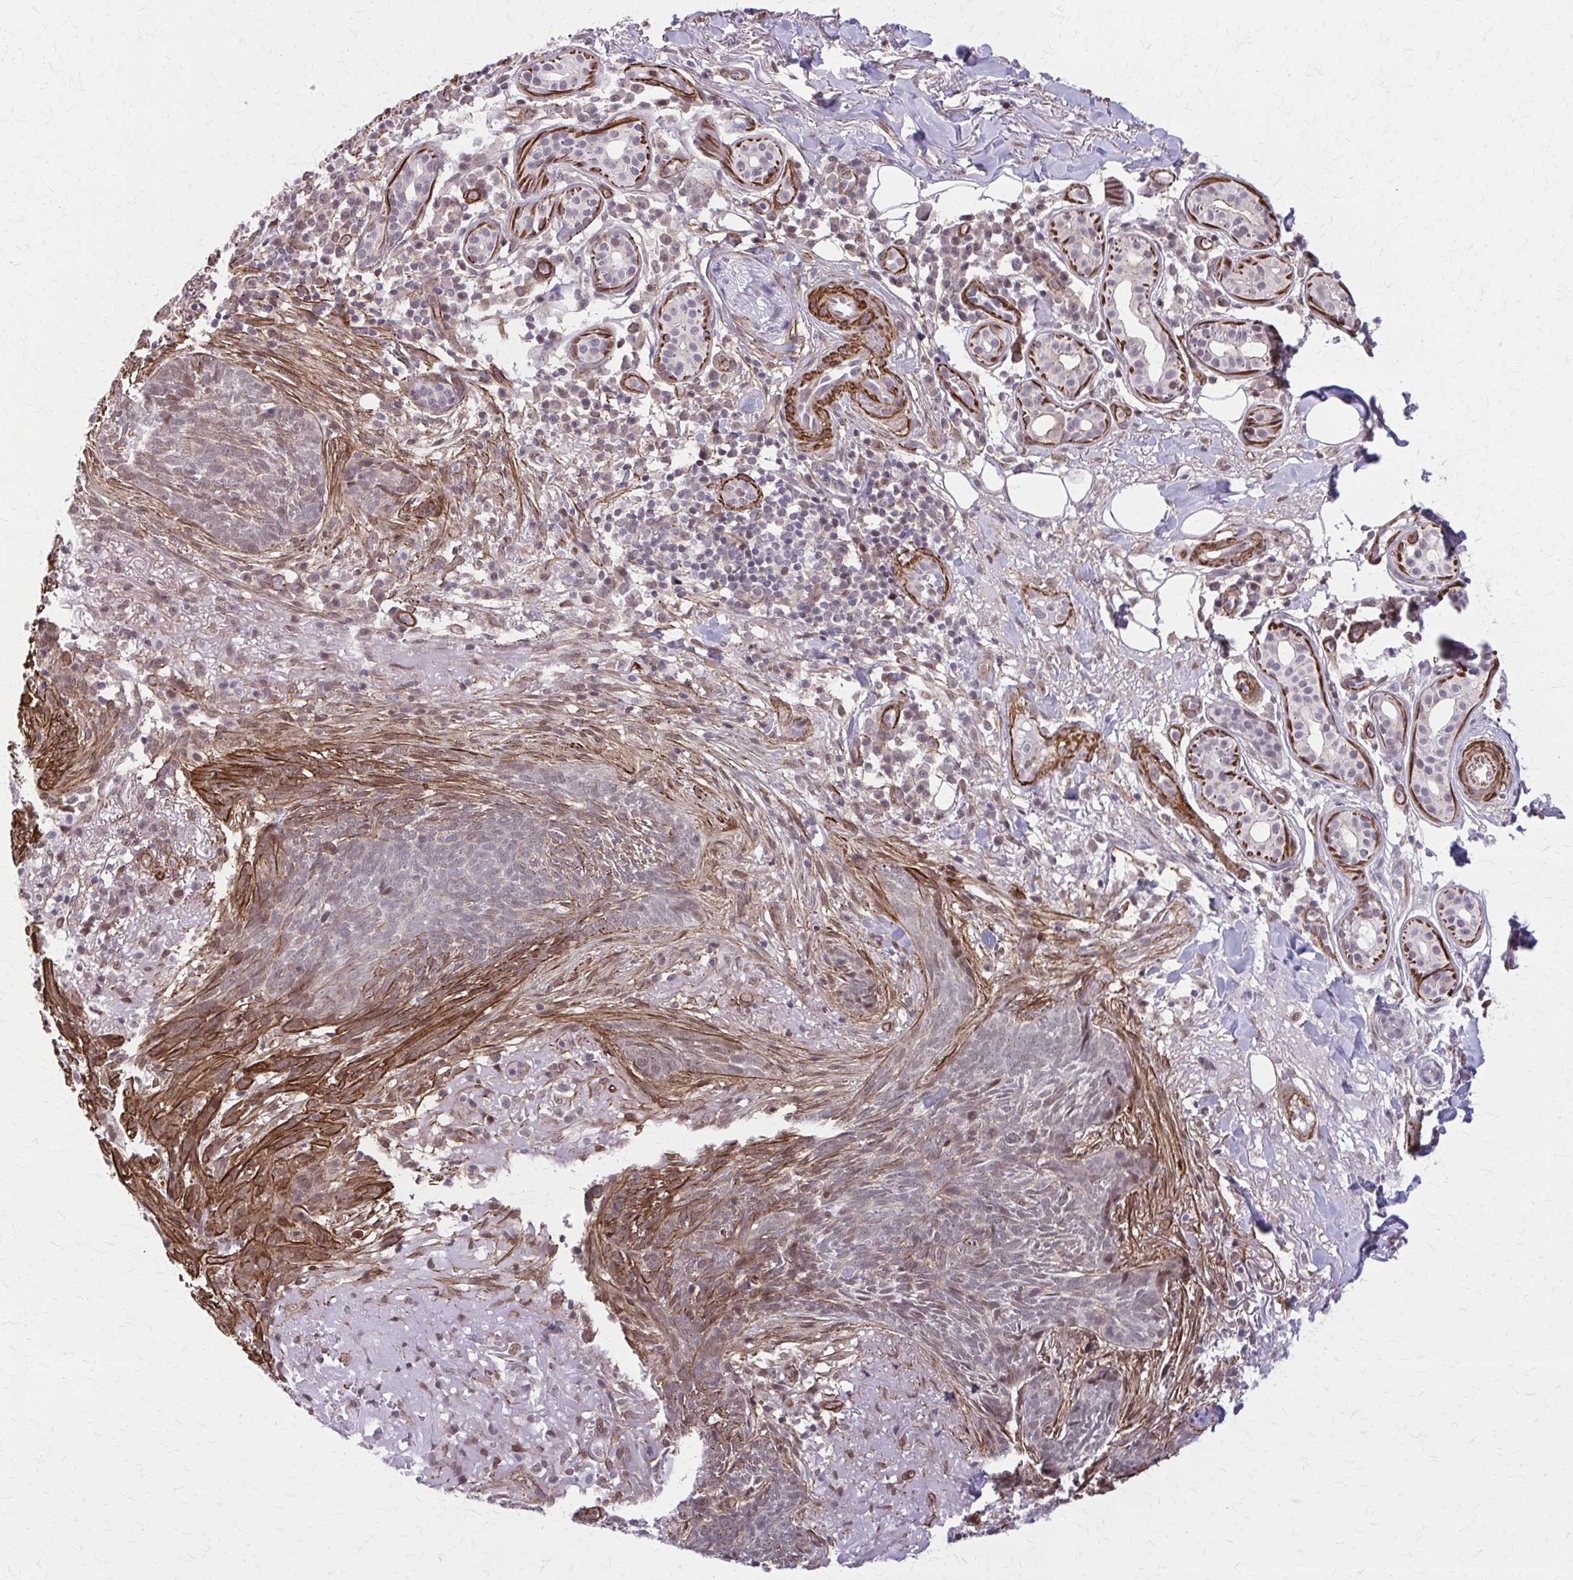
{"staining": {"intensity": "weak", "quantity": "<25%", "location": "cytoplasmic/membranous"}, "tissue": "skin cancer", "cell_type": "Tumor cells", "image_type": "cancer", "snomed": [{"axis": "morphology", "description": "Basal cell carcinoma"}, {"axis": "topography", "description": "Skin"}], "caption": "The histopathology image reveals no significant staining in tumor cells of skin cancer (basal cell carcinoma).", "gene": "NRBF2", "patient": {"sex": "female", "age": 93}}